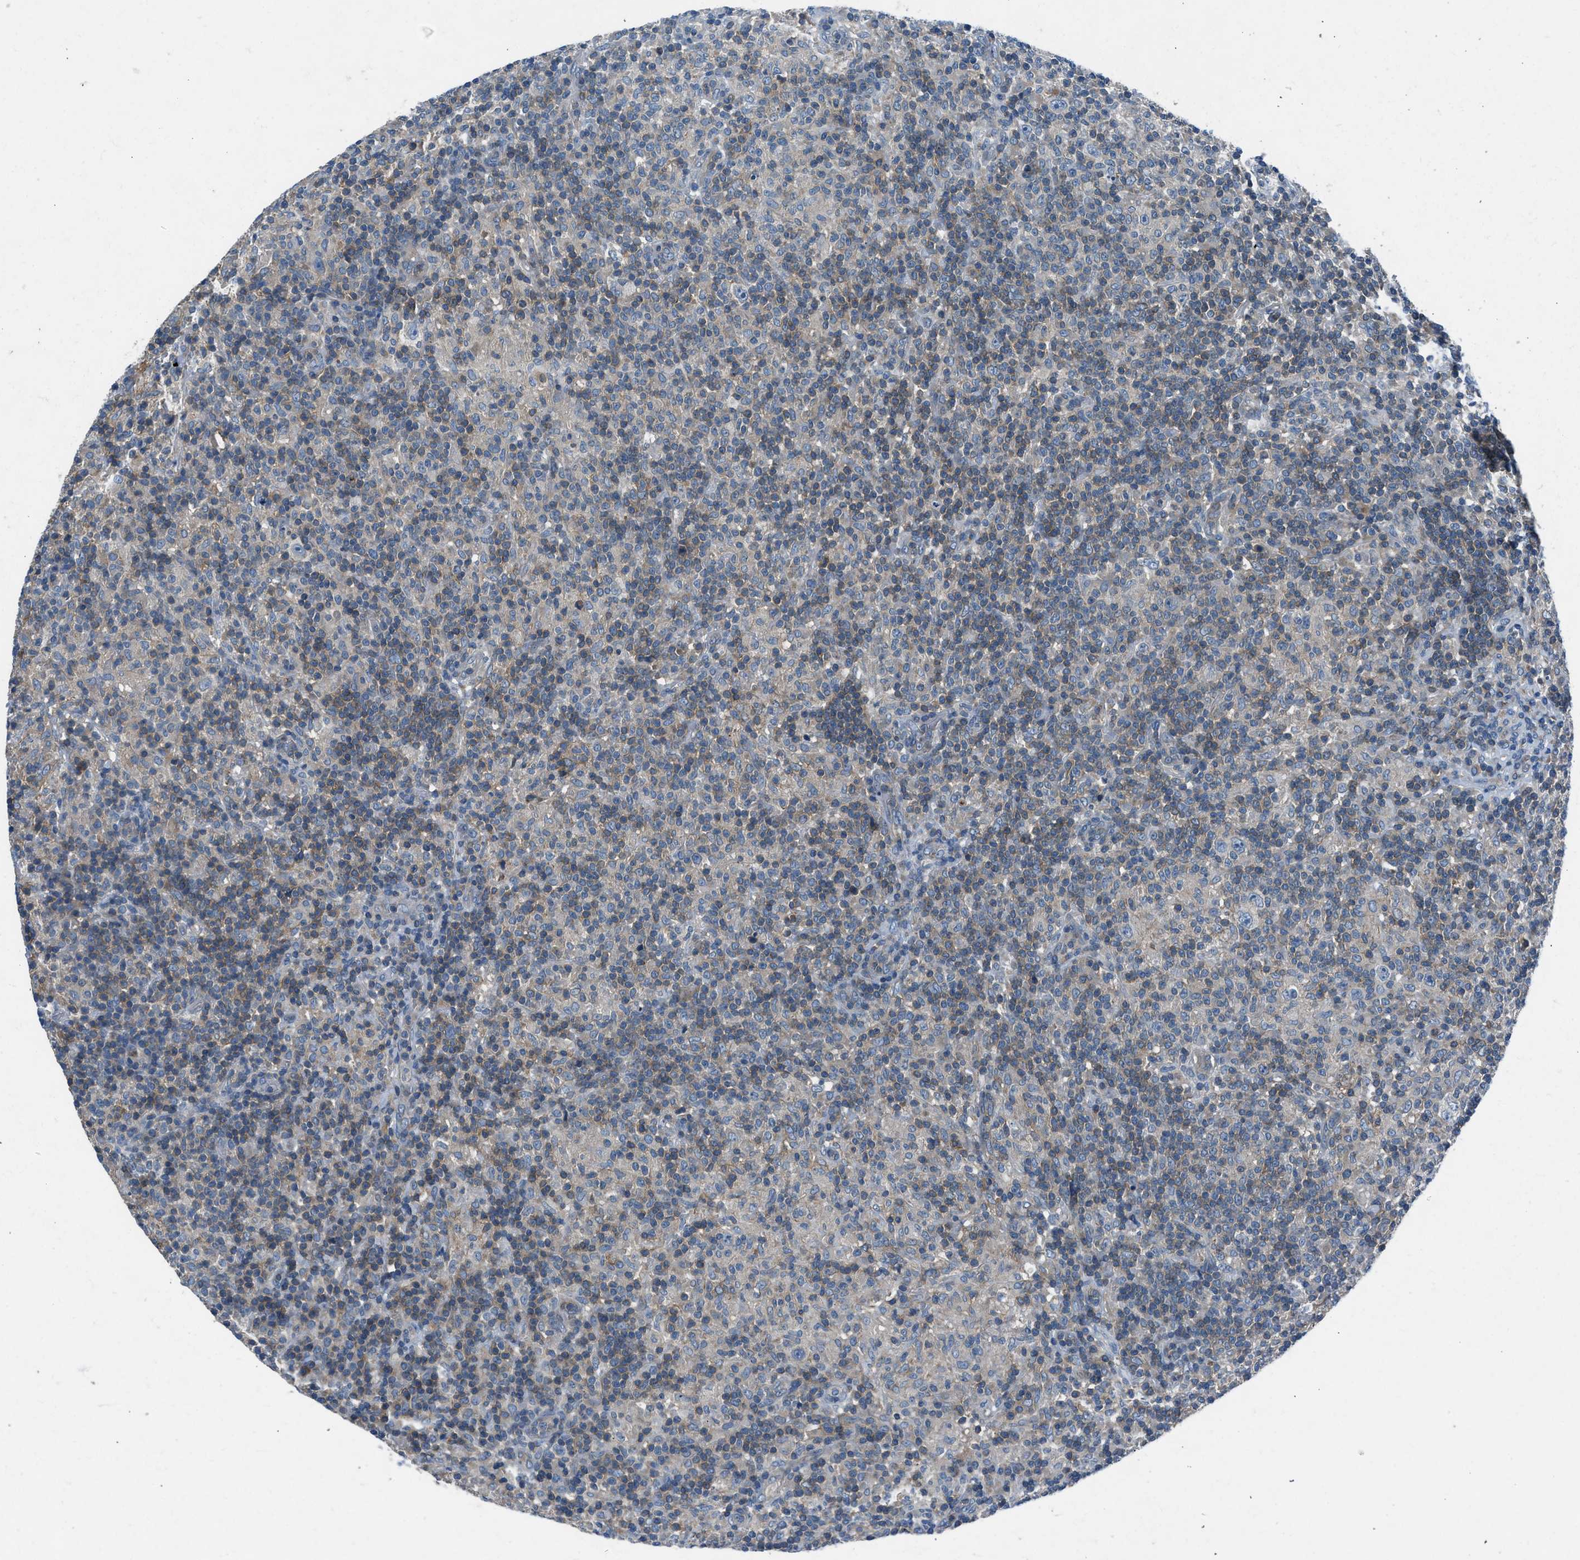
{"staining": {"intensity": "weak", "quantity": "<25%", "location": "cytoplasmic/membranous"}, "tissue": "lymphoma", "cell_type": "Tumor cells", "image_type": "cancer", "snomed": [{"axis": "morphology", "description": "Hodgkin's disease, NOS"}, {"axis": "topography", "description": "Lymph node"}], "caption": "Photomicrograph shows no protein expression in tumor cells of Hodgkin's disease tissue.", "gene": "BMP1", "patient": {"sex": "male", "age": 70}}